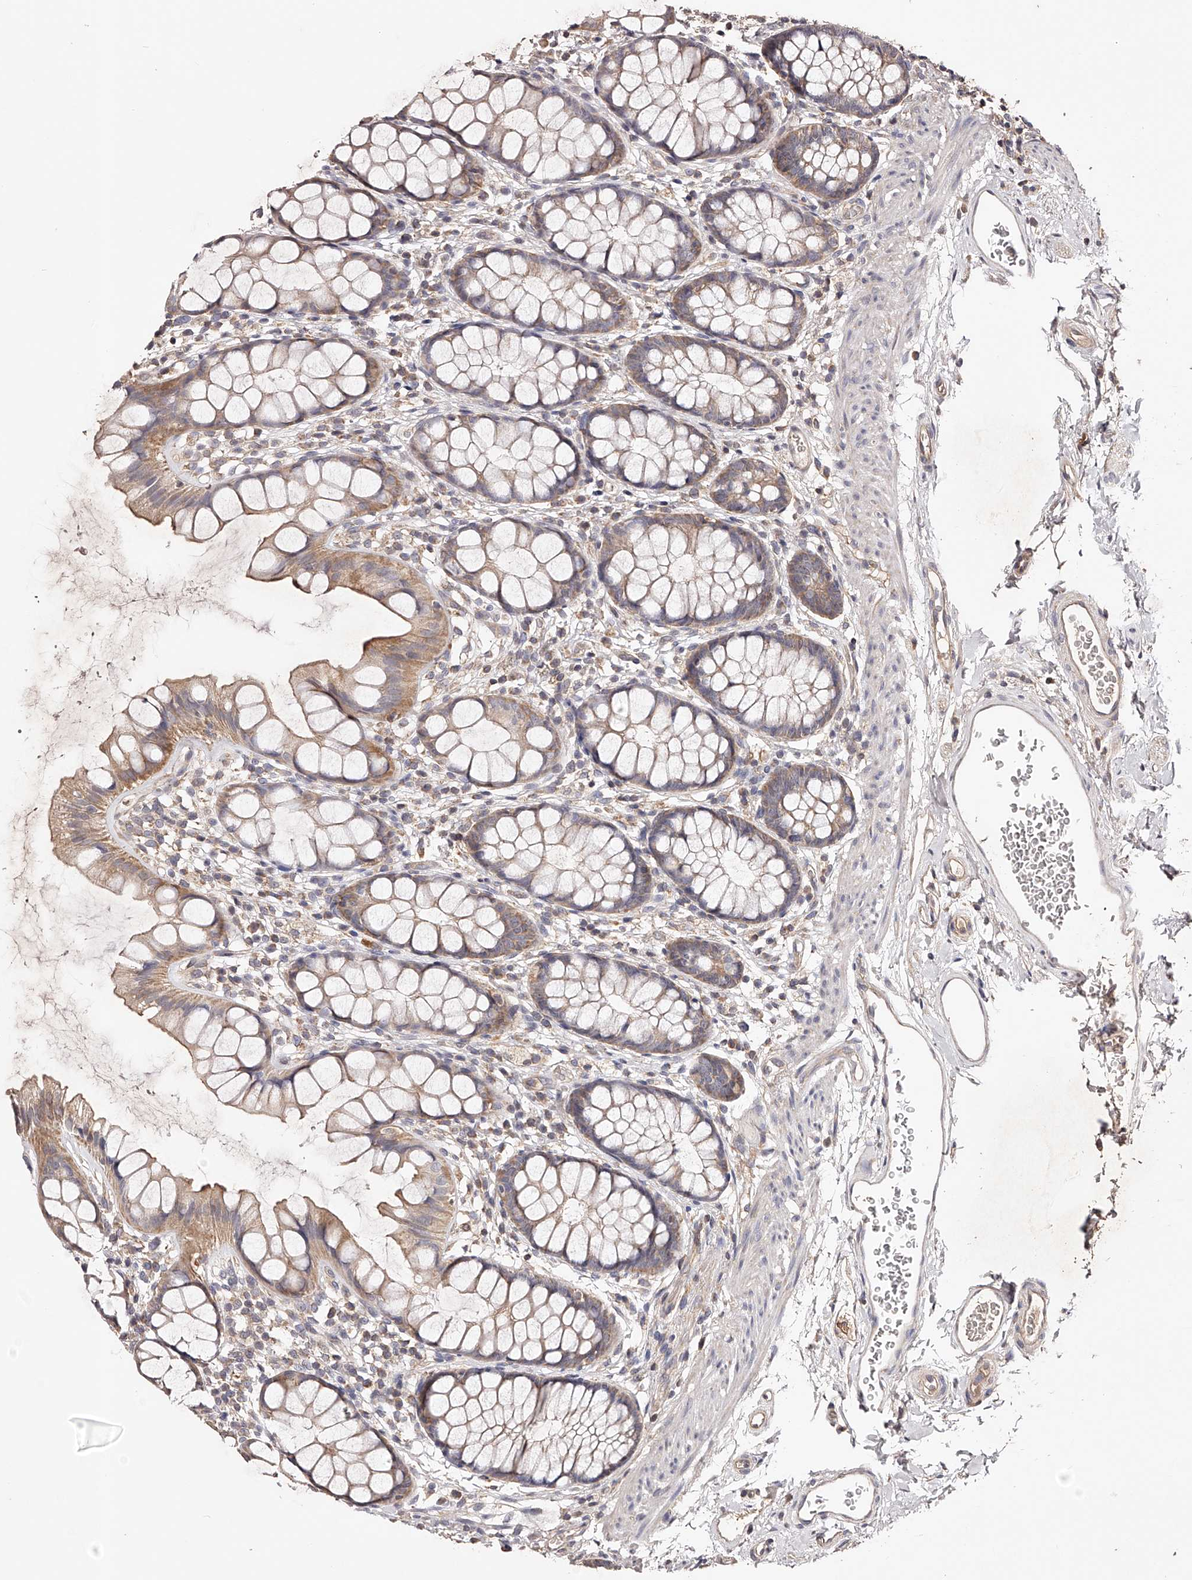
{"staining": {"intensity": "weak", "quantity": "25%-75%", "location": "cytoplasmic/membranous"}, "tissue": "rectum", "cell_type": "Glandular cells", "image_type": "normal", "snomed": [{"axis": "morphology", "description": "Normal tissue, NOS"}, {"axis": "topography", "description": "Rectum"}], "caption": "This is a histology image of immunohistochemistry staining of normal rectum, which shows weak staining in the cytoplasmic/membranous of glandular cells.", "gene": "USP21", "patient": {"sex": "female", "age": 65}}